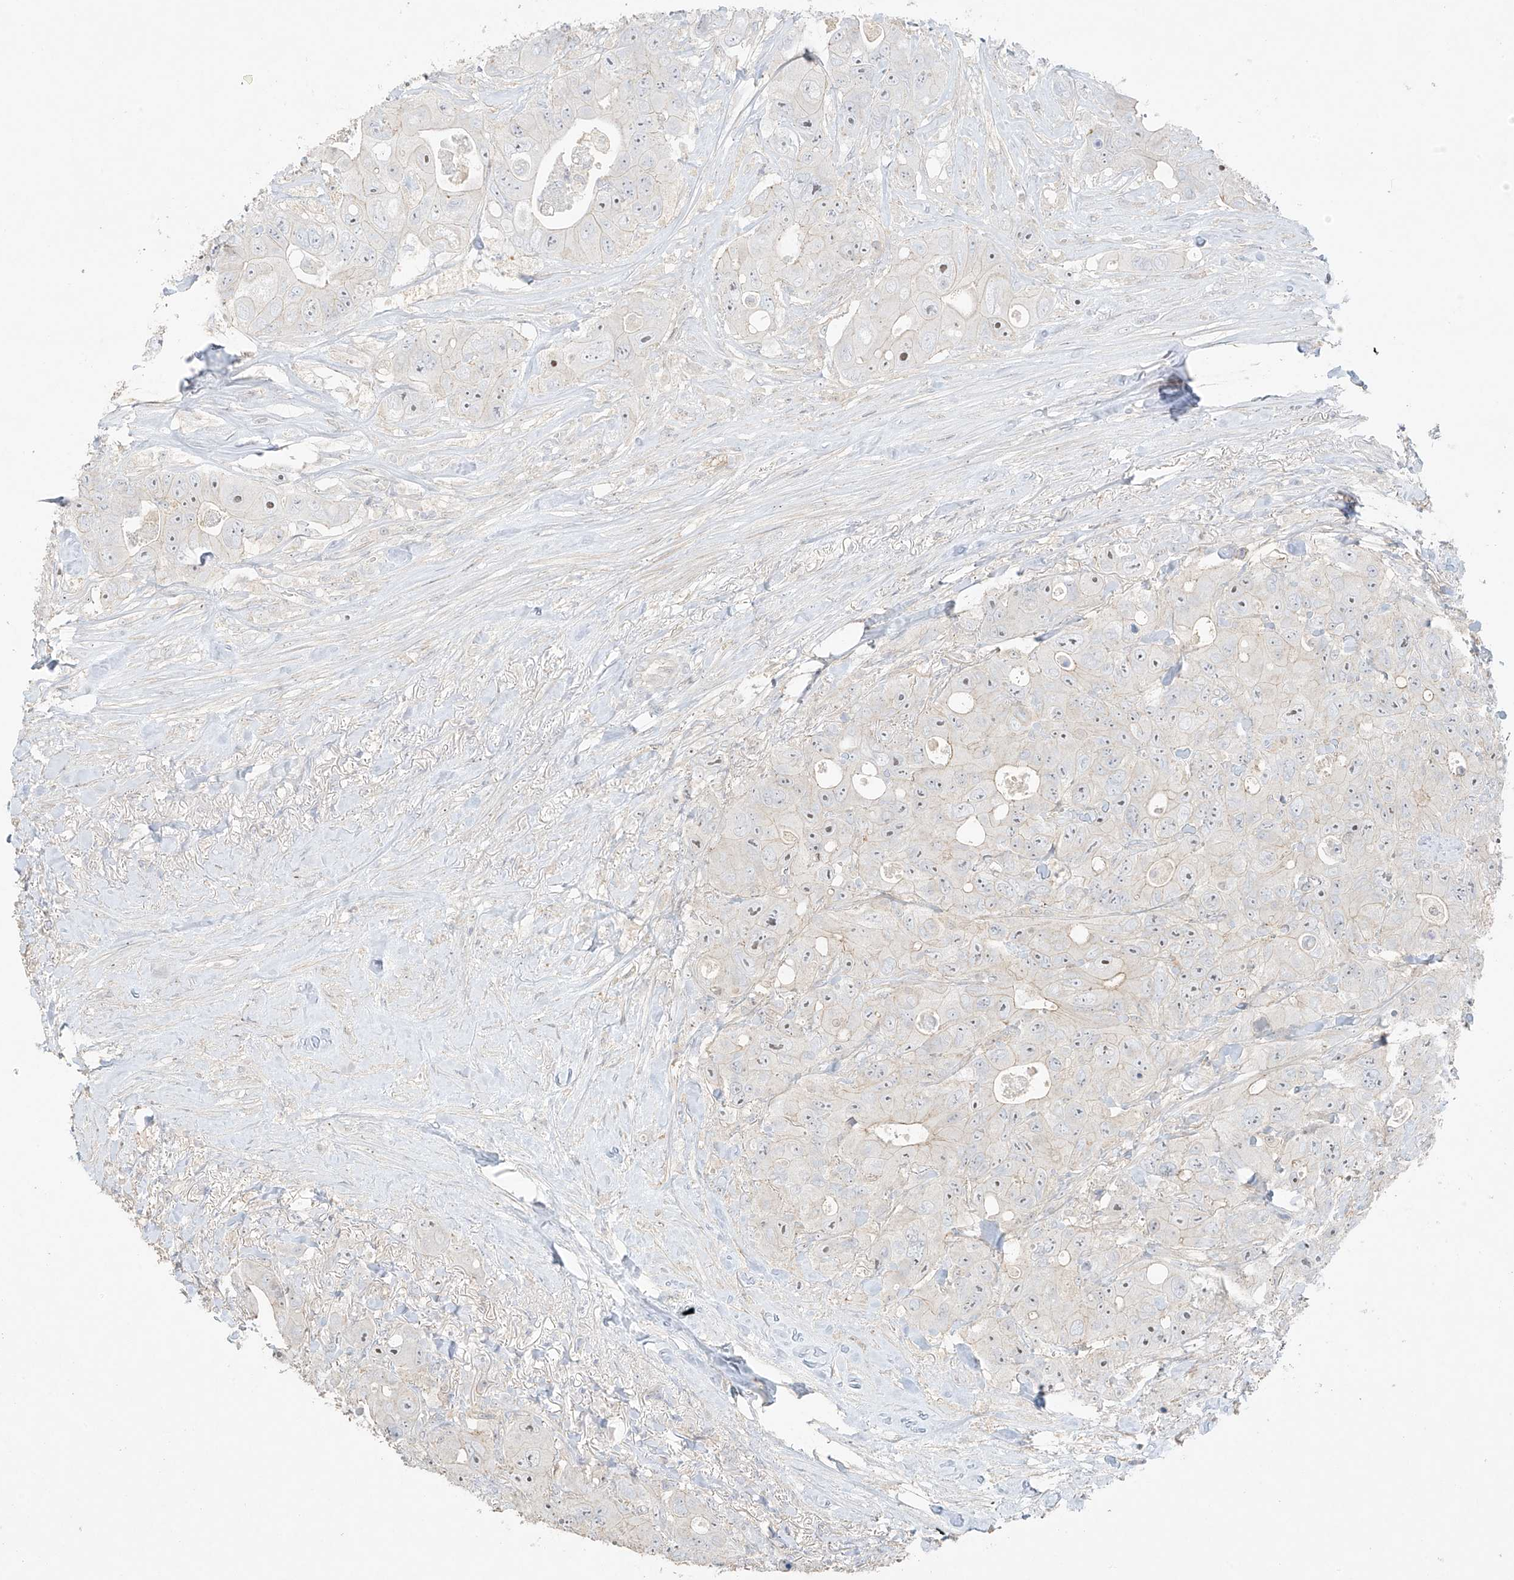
{"staining": {"intensity": "weak", "quantity": "25%-75%", "location": "nuclear"}, "tissue": "colorectal cancer", "cell_type": "Tumor cells", "image_type": "cancer", "snomed": [{"axis": "morphology", "description": "Adenocarcinoma, NOS"}, {"axis": "topography", "description": "Colon"}], "caption": "IHC of human colorectal cancer (adenocarcinoma) shows low levels of weak nuclear staining in about 25%-75% of tumor cells.", "gene": "ZBTB41", "patient": {"sex": "female", "age": 46}}